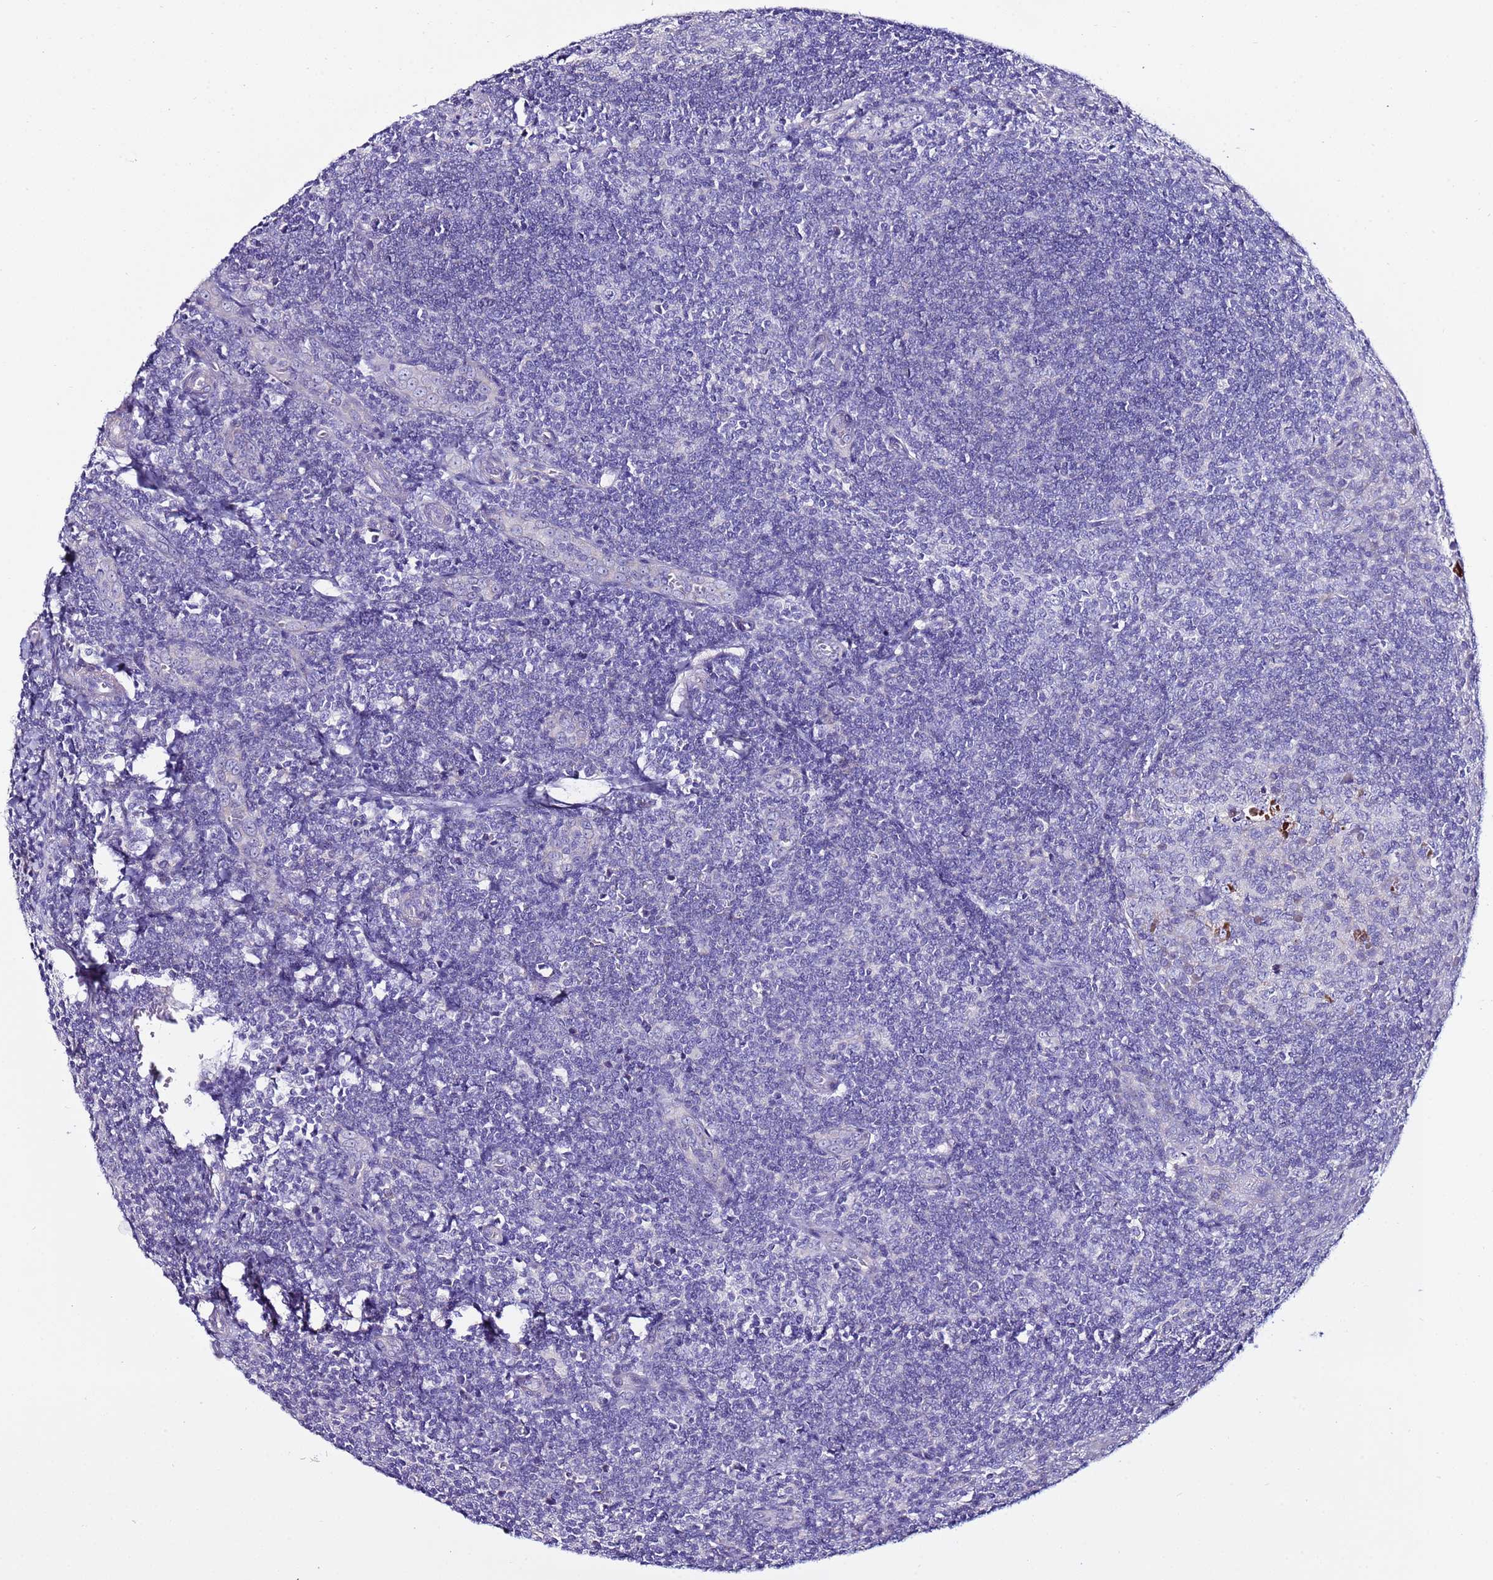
{"staining": {"intensity": "negative", "quantity": "none", "location": "none"}, "tissue": "tonsil", "cell_type": "Germinal center cells", "image_type": "normal", "snomed": [{"axis": "morphology", "description": "Normal tissue, NOS"}, {"axis": "topography", "description": "Tonsil"}], "caption": "Germinal center cells are negative for brown protein staining in benign tonsil. (DAB (3,3'-diaminobenzidine) IHC visualized using brightfield microscopy, high magnification).", "gene": "MYBPC3", "patient": {"sex": "male", "age": 27}}